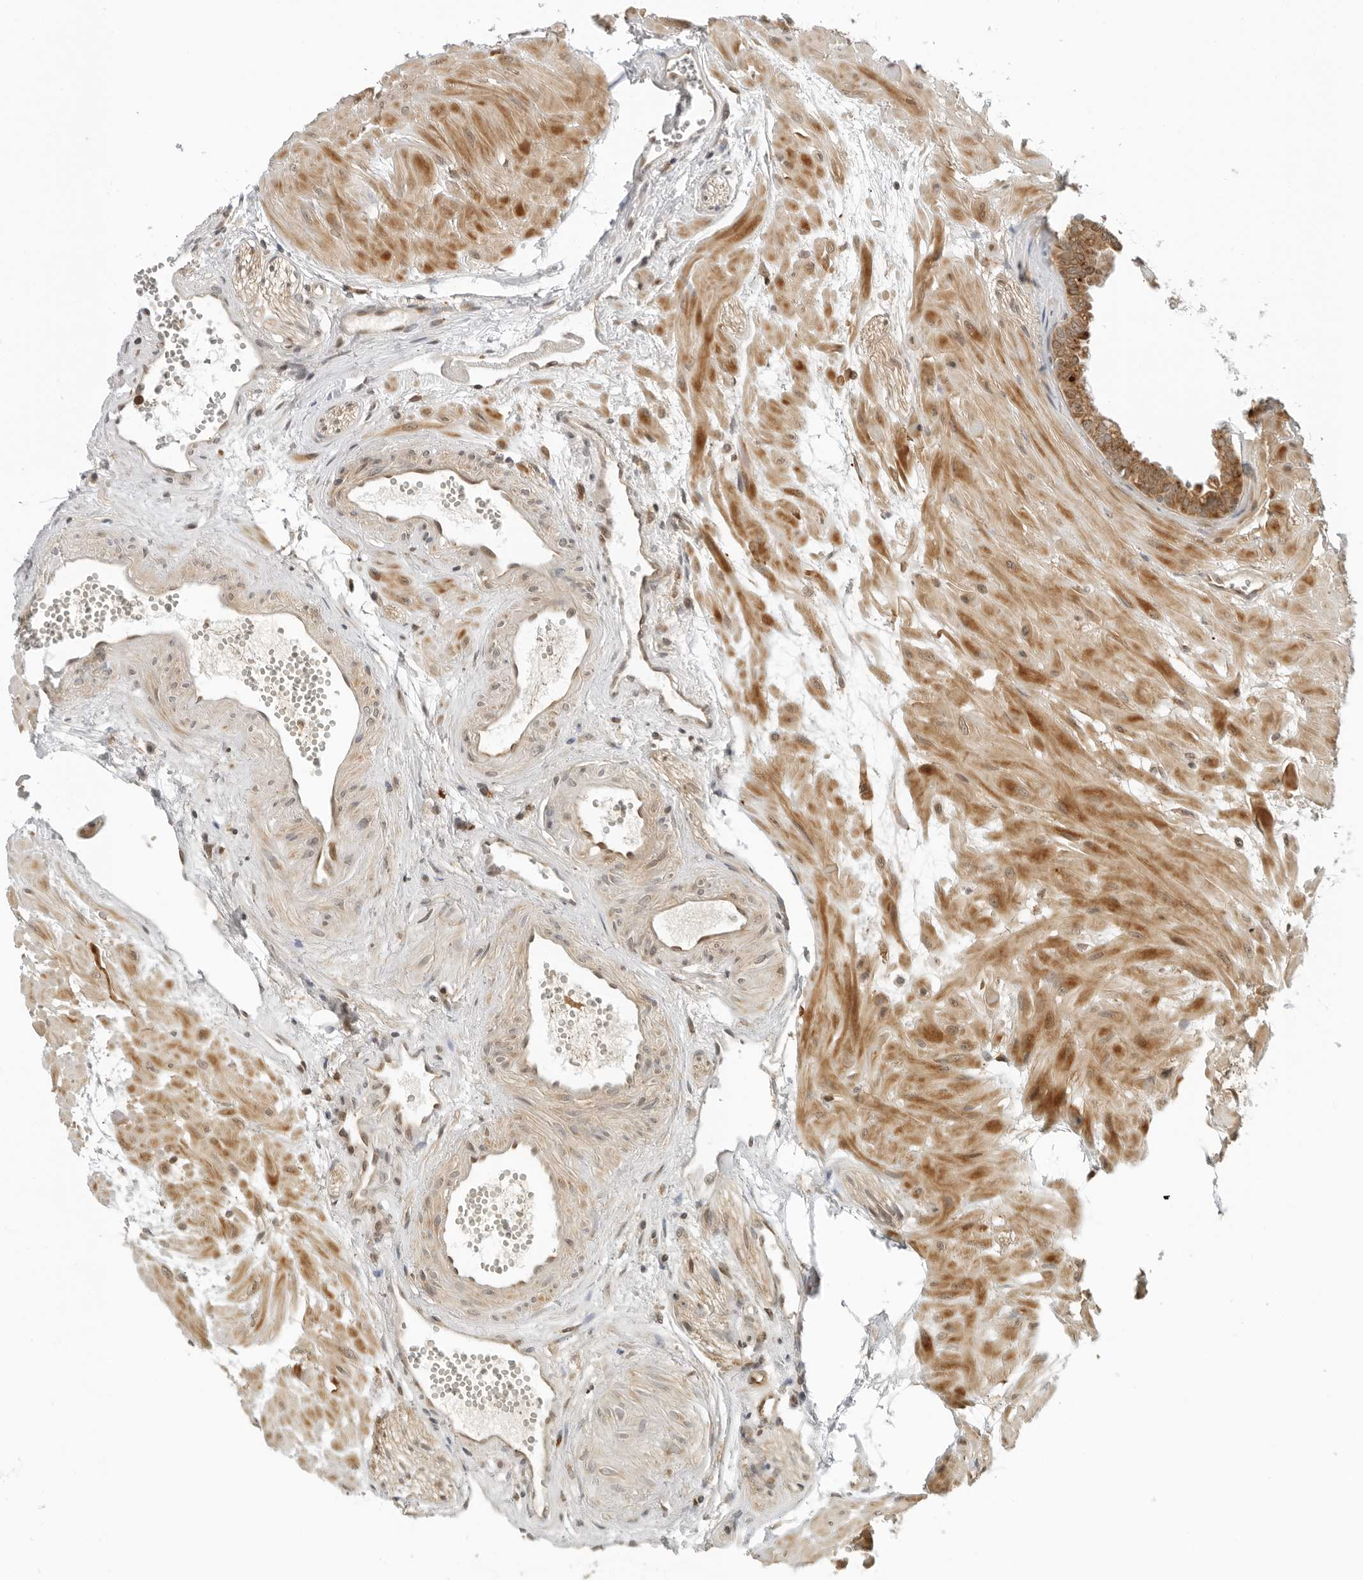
{"staining": {"intensity": "moderate", "quantity": ">75%", "location": "cytoplasmic/membranous"}, "tissue": "seminal vesicle", "cell_type": "Glandular cells", "image_type": "normal", "snomed": [{"axis": "morphology", "description": "Normal tissue, NOS"}, {"axis": "topography", "description": "Prostate"}, {"axis": "topography", "description": "Seminal veicle"}], "caption": "A brown stain shows moderate cytoplasmic/membranous positivity of a protein in glandular cells of benign human seminal vesicle. The staining is performed using DAB (3,3'-diaminobenzidine) brown chromogen to label protein expression. The nuclei are counter-stained blue using hematoxylin.", "gene": "RC3H1", "patient": {"sex": "male", "age": 51}}